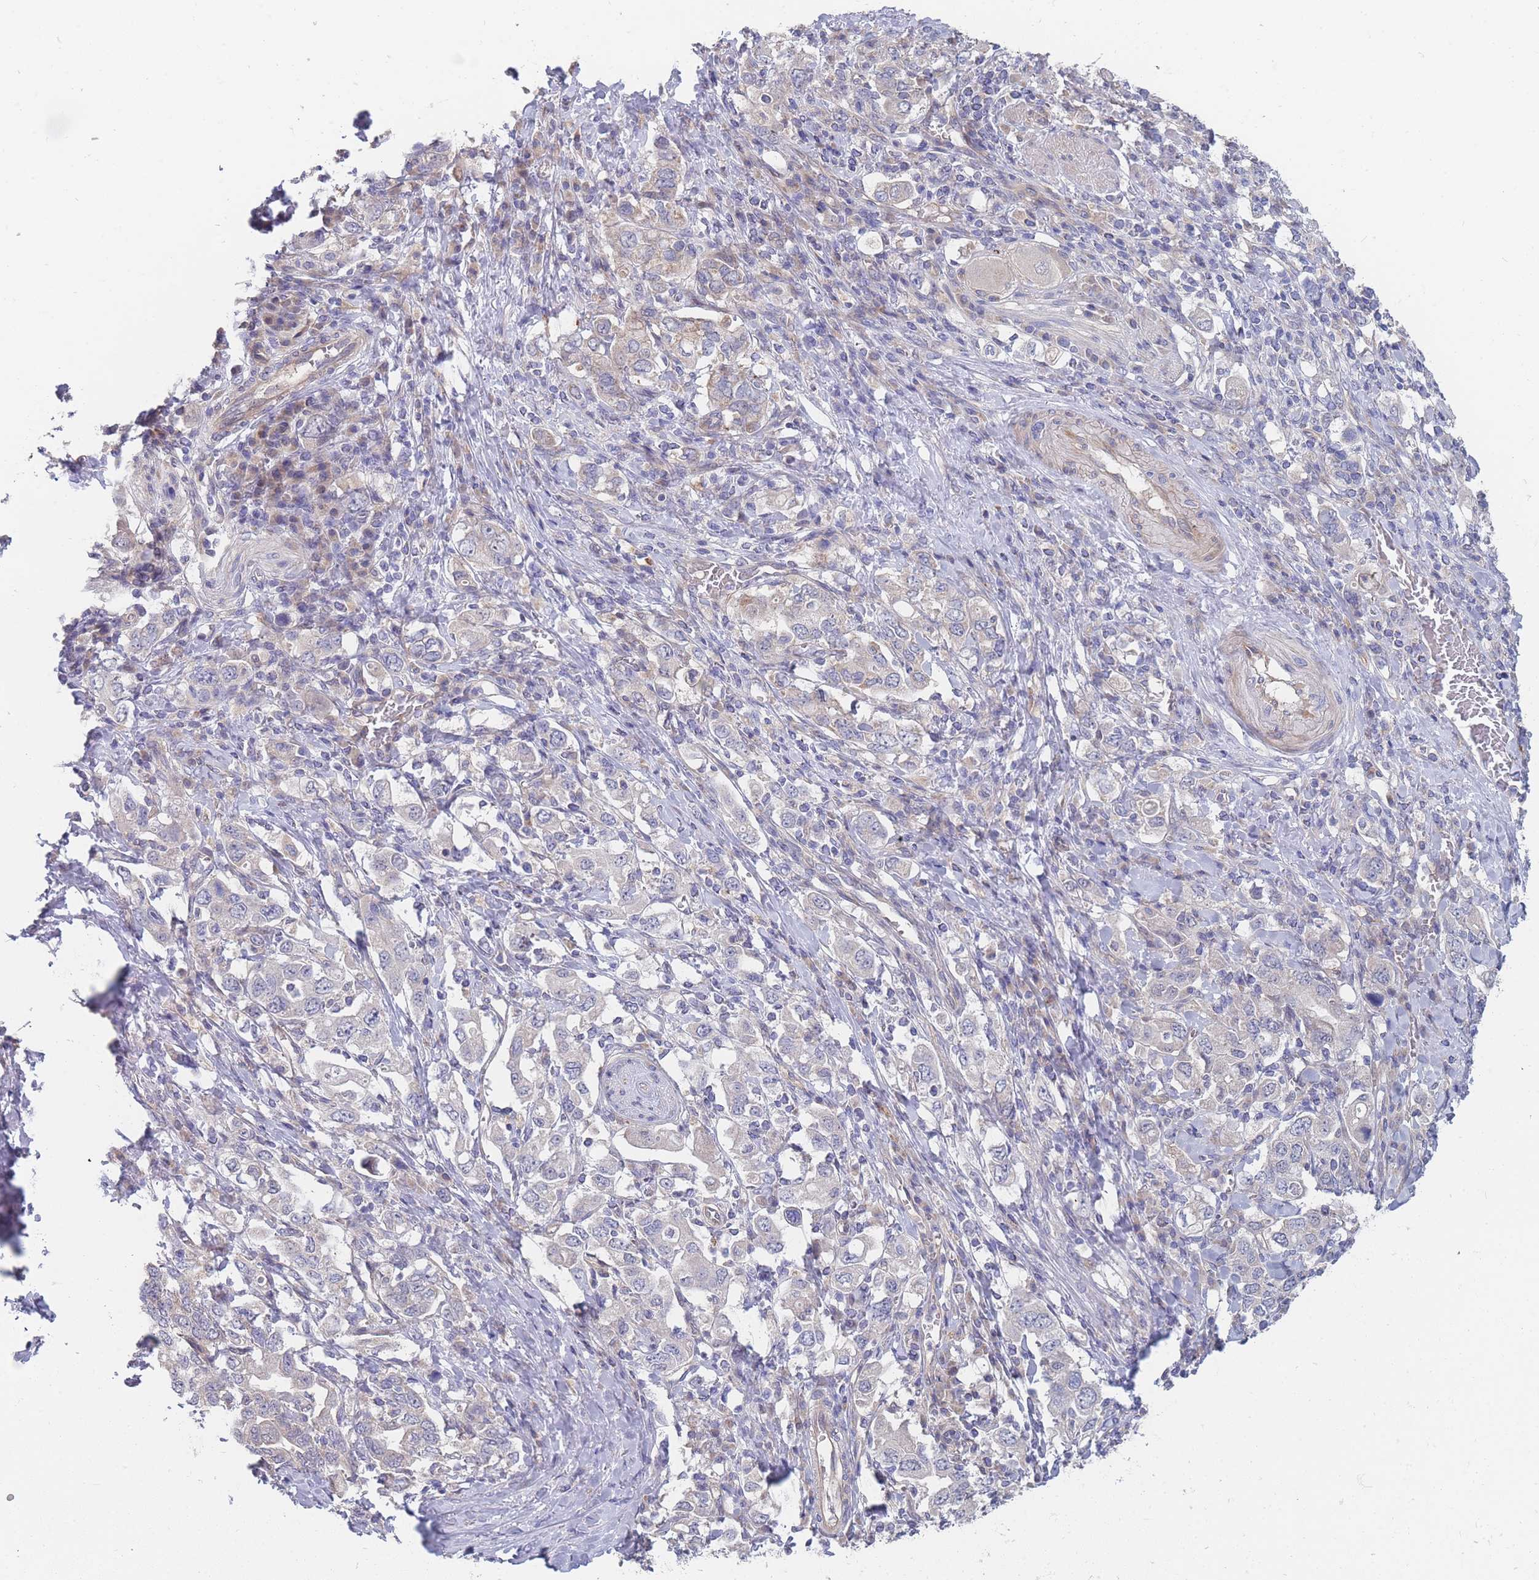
{"staining": {"intensity": "weak", "quantity": "<25%", "location": "cytoplasmic/membranous"}, "tissue": "stomach cancer", "cell_type": "Tumor cells", "image_type": "cancer", "snomed": [{"axis": "morphology", "description": "Adenocarcinoma, NOS"}, {"axis": "topography", "description": "Stomach, upper"}, {"axis": "topography", "description": "Stomach"}], "caption": "The histopathology image shows no staining of tumor cells in stomach cancer.", "gene": "NUB1", "patient": {"sex": "male", "age": 62}}